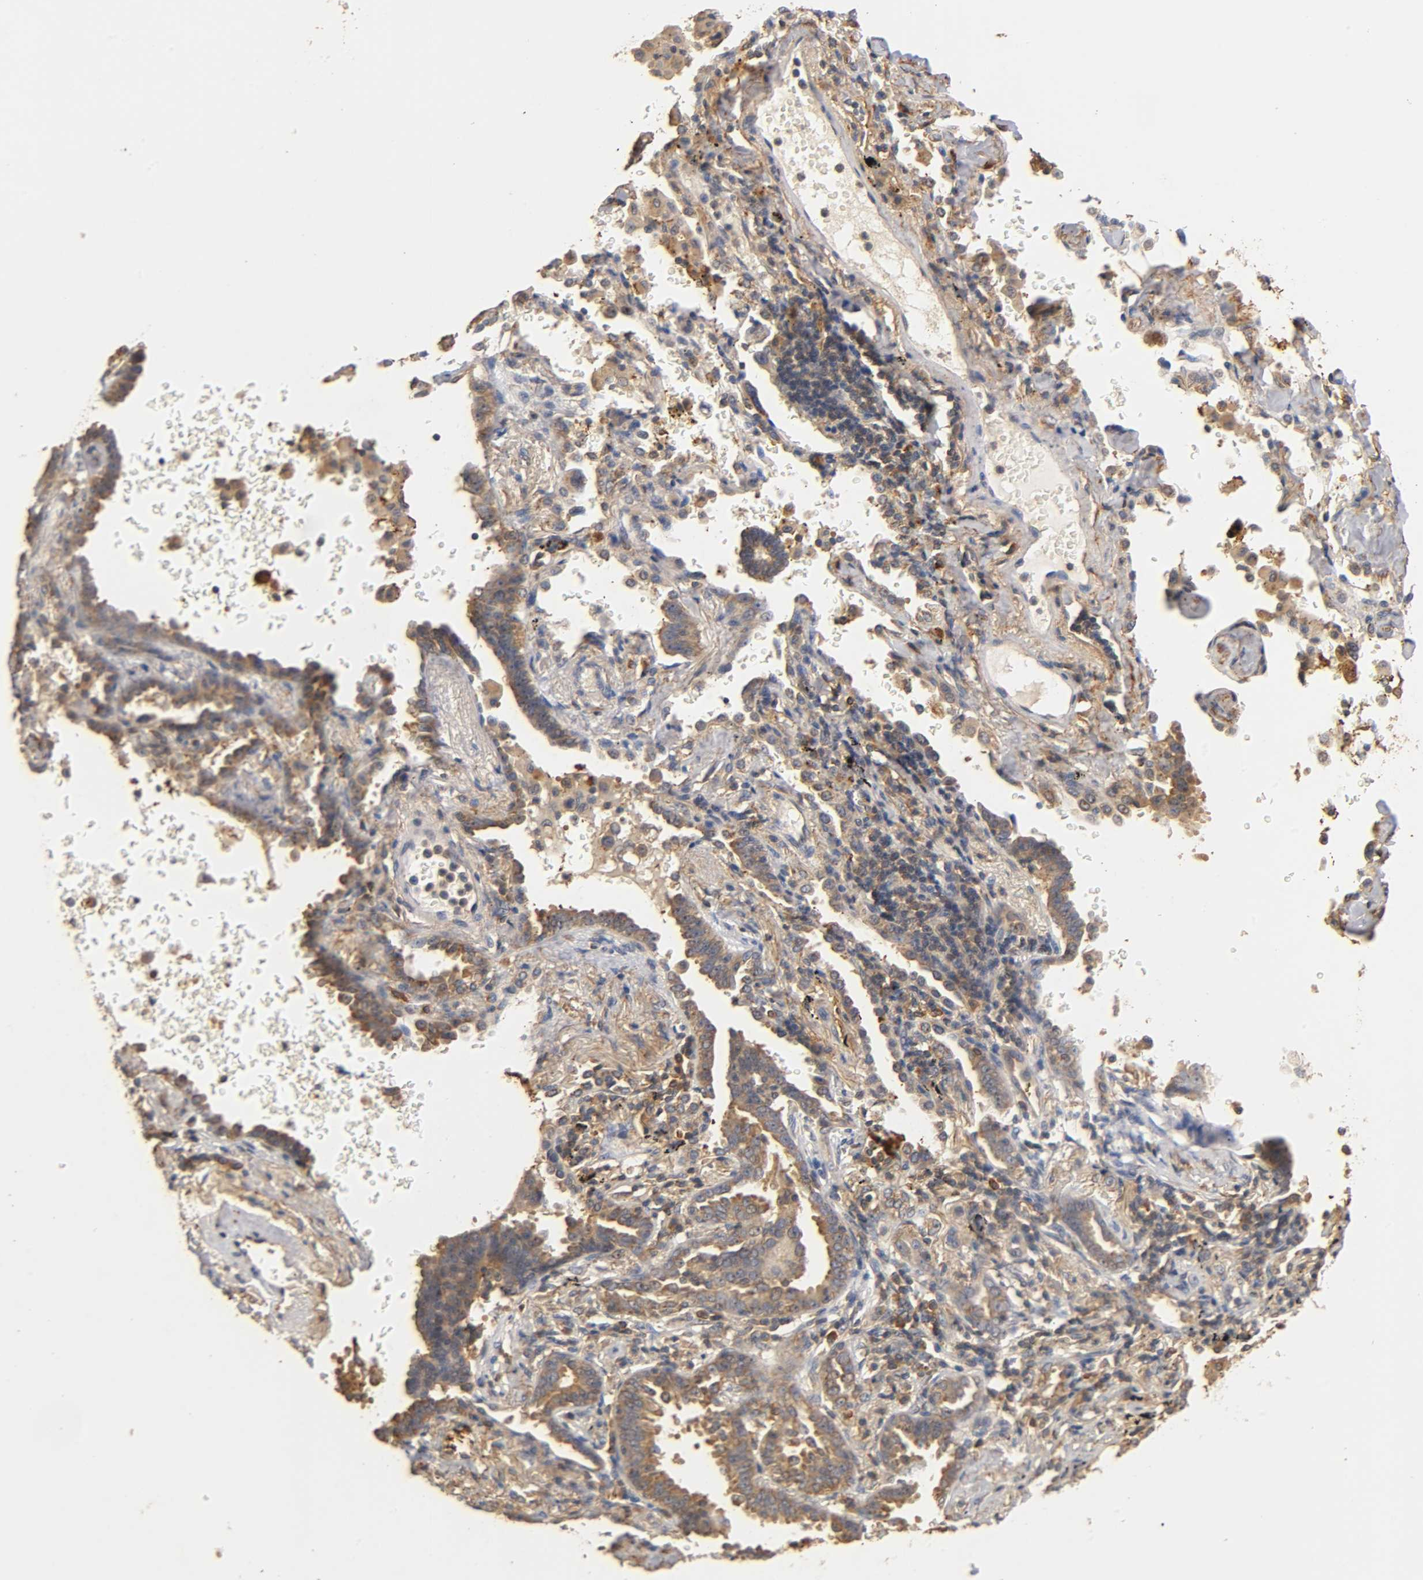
{"staining": {"intensity": "moderate", "quantity": ">75%", "location": "cytoplasmic/membranous"}, "tissue": "lung cancer", "cell_type": "Tumor cells", "image_type": "cancer", "snomed": [{"axis": "morphology", "description": "Adenocarcinoma, NOS"}, {"axis": "topography", "description": "Lung"}], "caption": "The micrograph shows immunohistochemical staining of adenocarcinoma (lung). There is moderate cytoplasmic/membranous positivity is seen in approximately >75% of tumor cells.", "gene": "SCAP", "patient": {"sex": "female", "age": 64}}